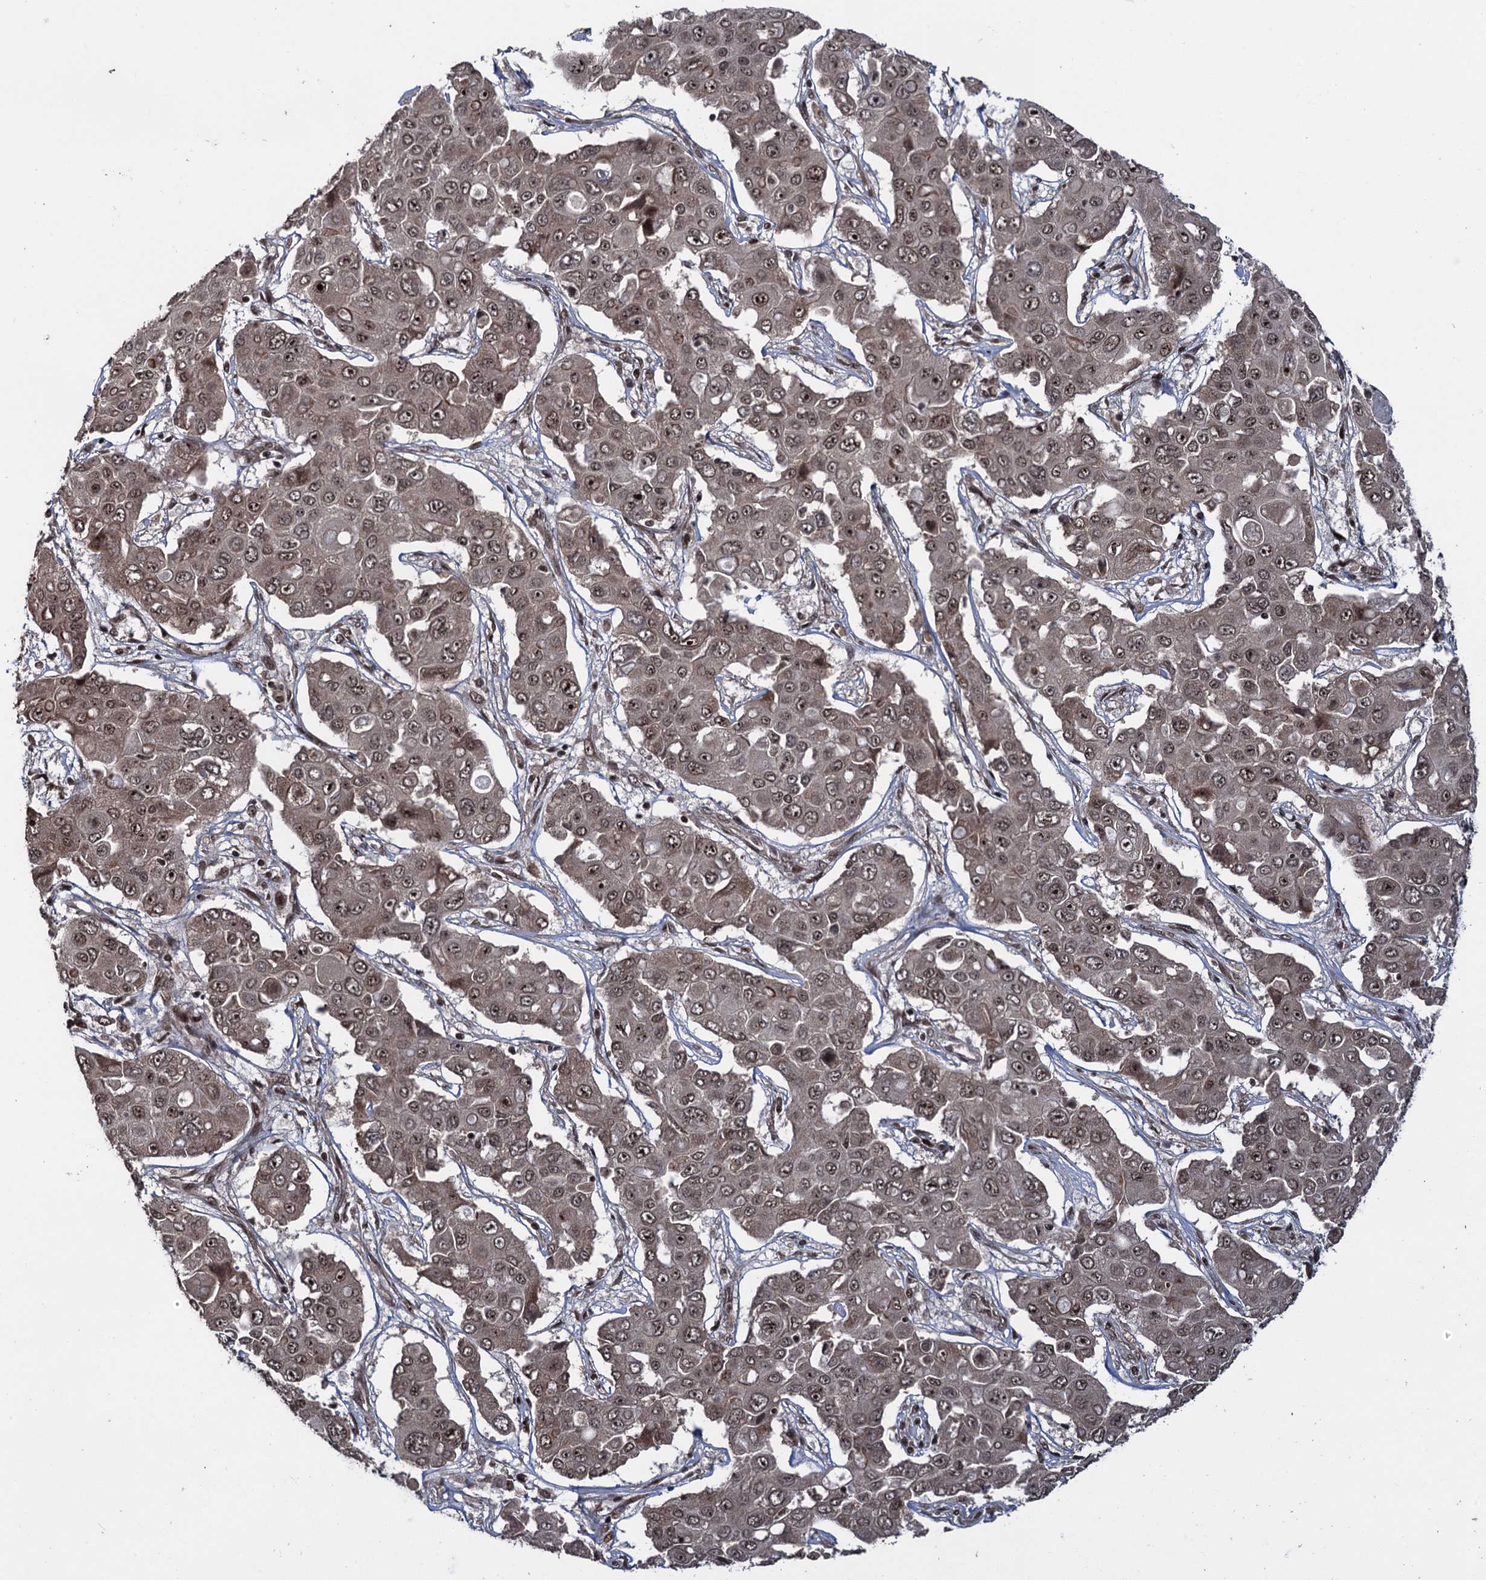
{"staining": {"intensity": "moderate", "quantity": ">75%", "location": "nuclear"}, "tissue": "liver cancer", "cell_type": "Tumor cells", "image_type": "cancer", "snomed": [{"axis": "morphology", "description": "Cholangiocarcinoma"}, {"axis": "topography", "description": "Liver"}], "caption": "IHC (DAB) staining of liver cancer (cholangiocarcinoma) reveals moderate nuclear protein expression in about >75% of tumor cells.", "gene": "ZNF169", "patient": {"sex": "male", "age": 67}}